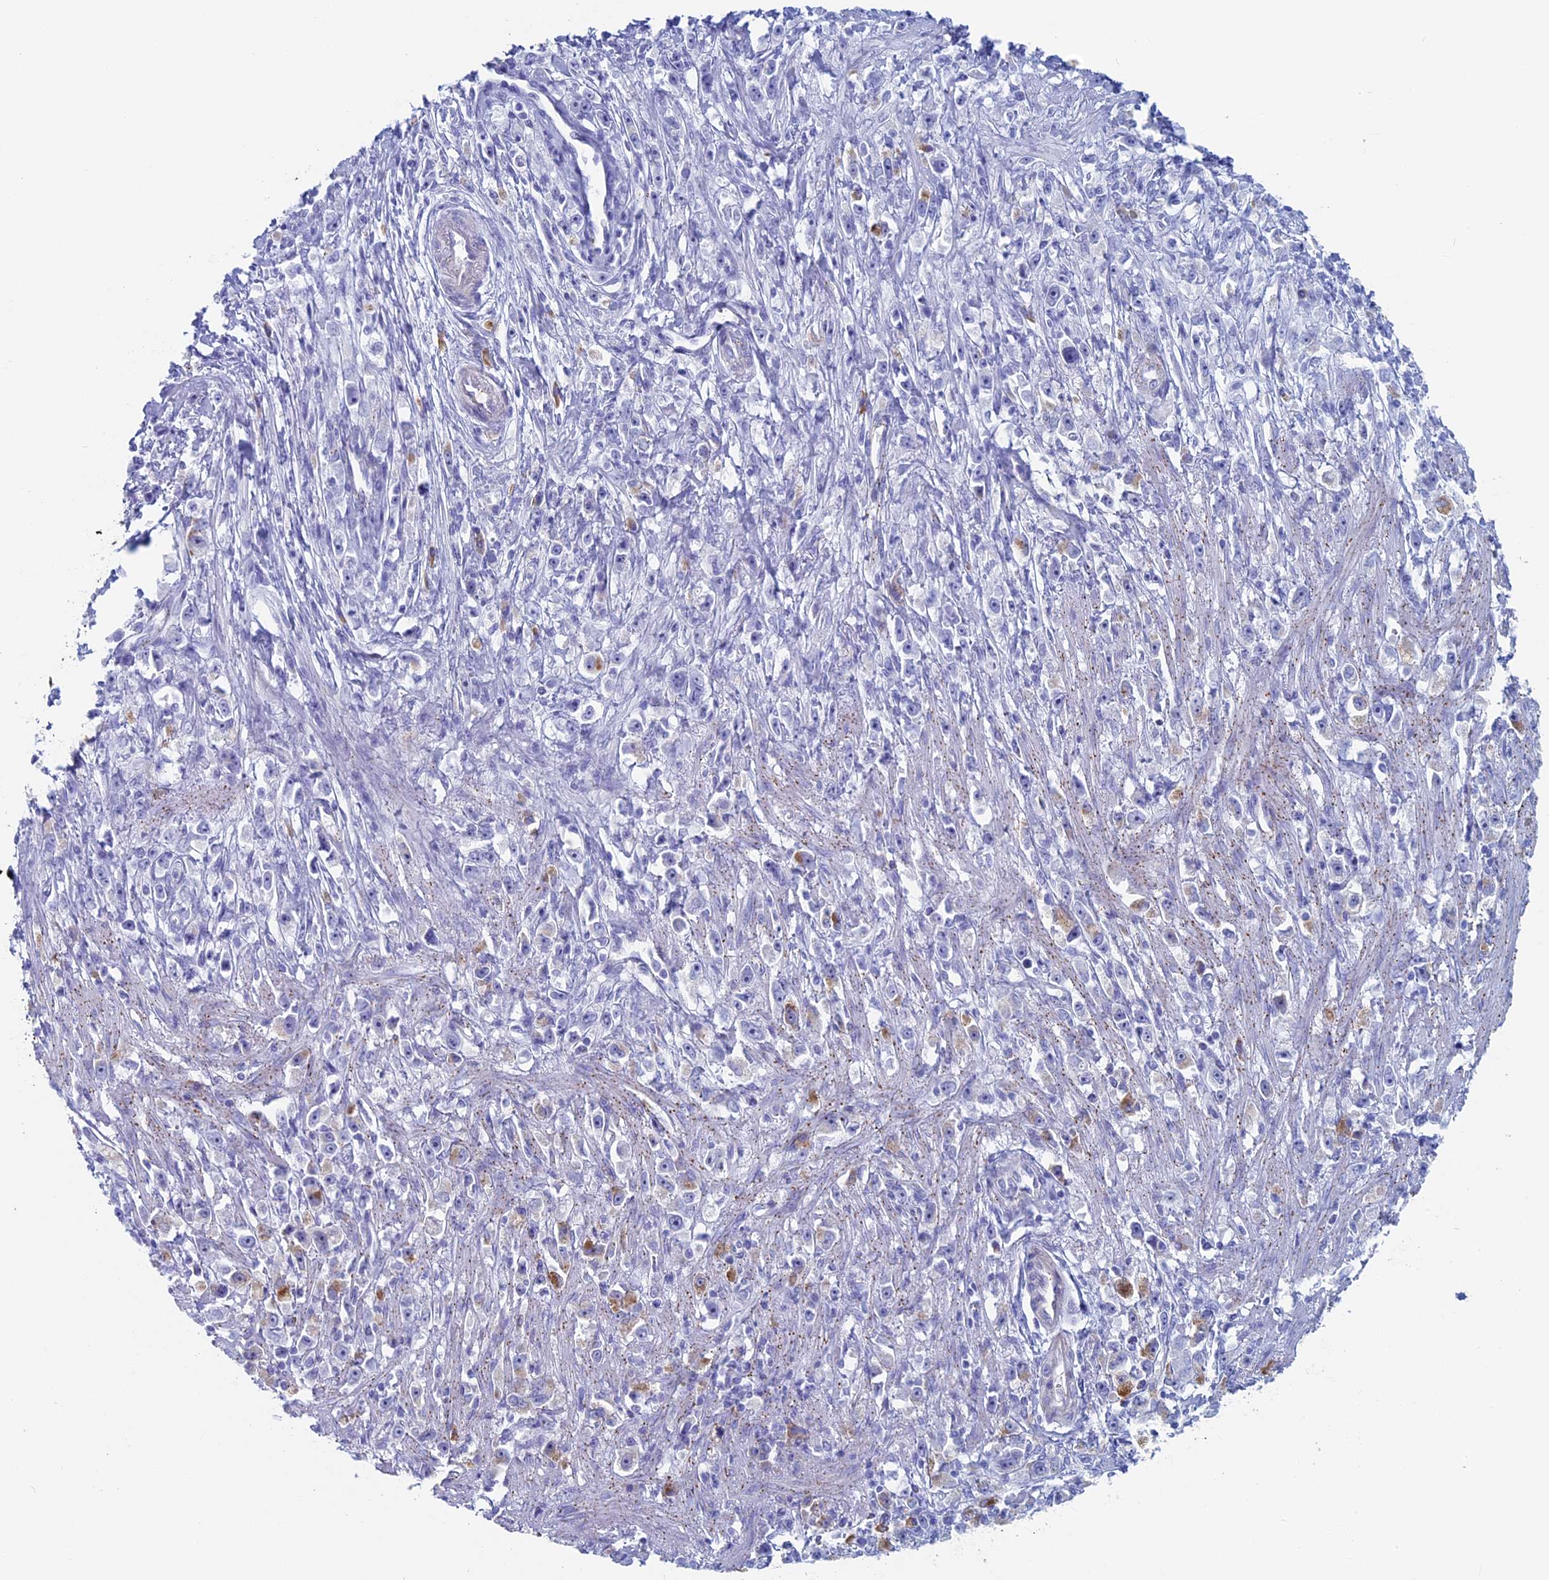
{"staining": {"intensity": "negative", "quantity": "none", "location": "none"}, "tissue": "stomach cancer", "cell_type": "Tumor cells", "image_type": "cancer", "snomed": [{"axis": "morphology", "description": "Adenocarcinoma, NOS"}, {"axis": "topography", "description": "Stomach"}], "caption": "A histopathology image of human adenocarcinoma (stomach) is negative for staining in tumor cells.", "gene": "MAGEB6", "patient": {"sex": "female", "age": 59}}